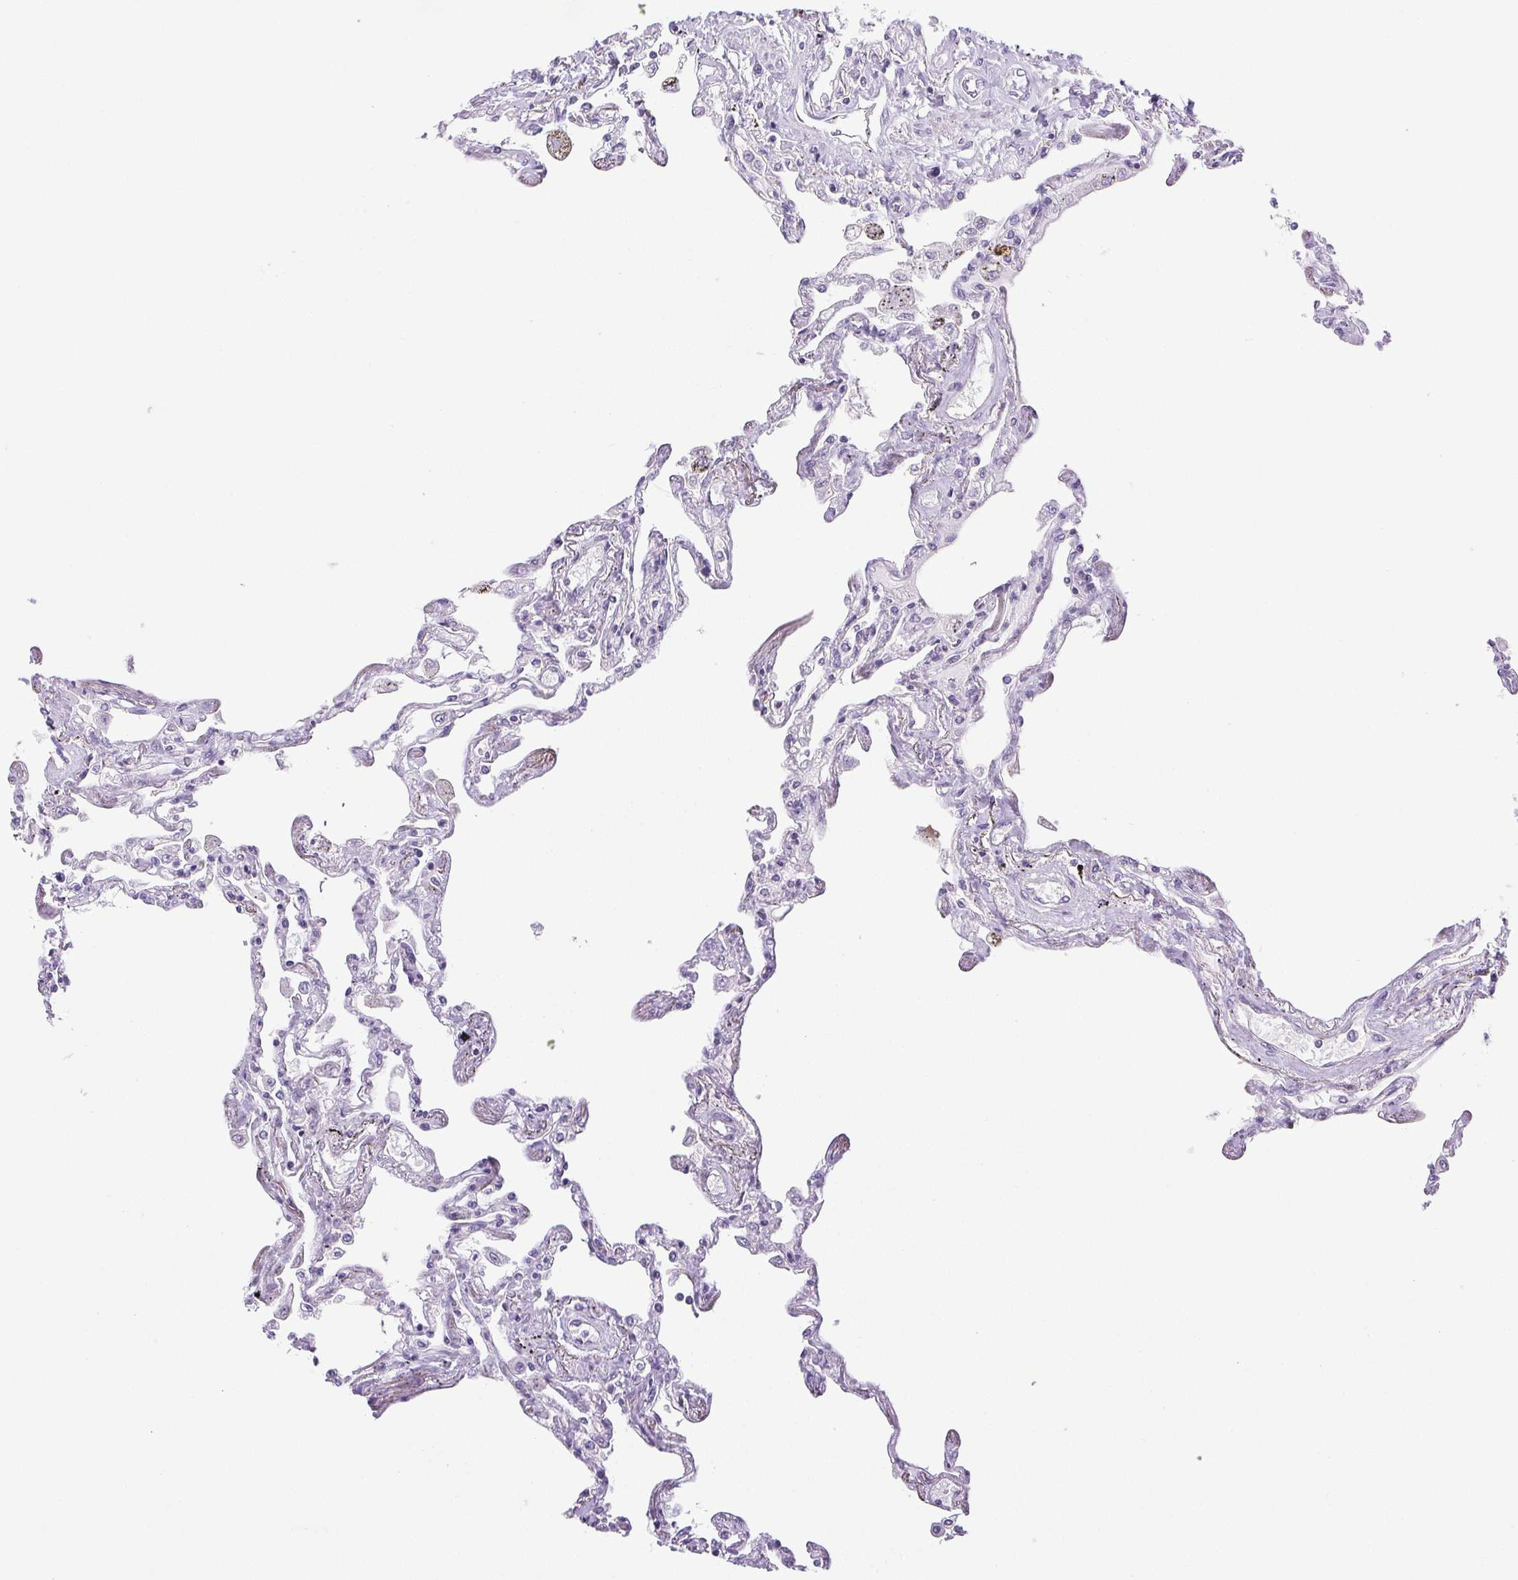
{"staining": {"intensity": "negative", "quantity": "none", "location": "none"}, "tissue": "lung", "cell_type": "Alveolar cells", "image_type": "normal", "snomed": [{"axis": "morphology", "description": "Normal tissue, NOS"}, {"axis": "morphology", "description": "Adenocarcinoma, NOS"}, {"axis": "topography", "description": "Cartilage tissue"}, {"axis": "topography", "description": "Lung"}], "caption": "IHC micrograph of normal lung stained for a protein (brown), which shows no positivity in alveolar cells. (Immunohistochemistry, brightfield microscopy, high magnification).", "gene": "HLA", "patient": {"sex": "female", "age": 67}}